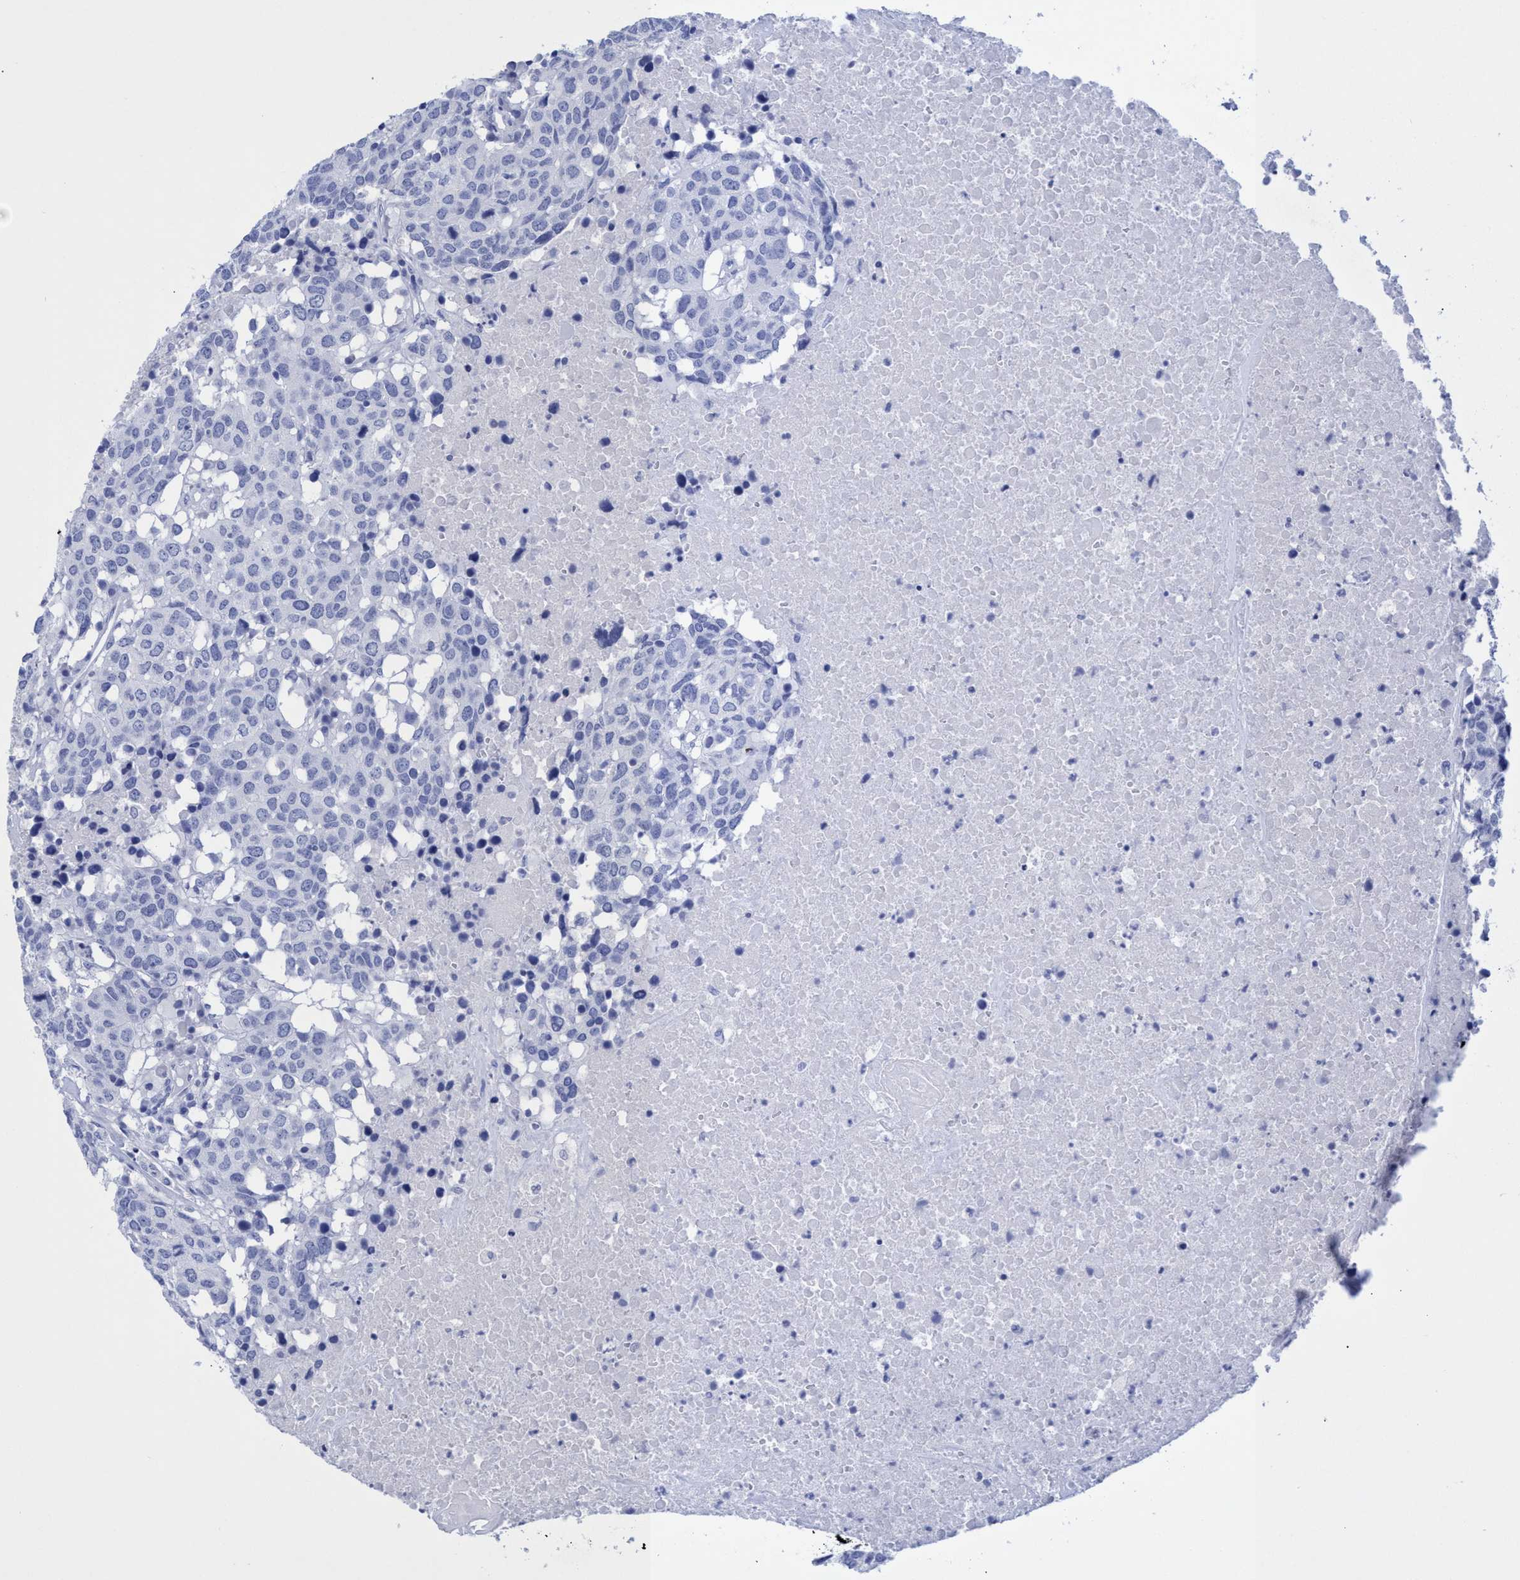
{"staining": {"intensity": "negative", "quantity": "none", "location": "none"}, "tissue": "head and neck cancer", "cell_type": "Tumor cells", "image_type": "cancer", "snomed": [{"axis": "morphology", "description": "Squamous cell carcinoma, NOS"}, {"axis": "topography", "description": "Head-Neck"}], "caption": "The micrograph demonstrates no staining of tumor cells in head and neck cancer. The staining is performed using DAB brown chromogen with nuclei counter-stained in using hematoxylin.", "gene": "INSL6", "patient": {"sex": "male", "age": 66}}